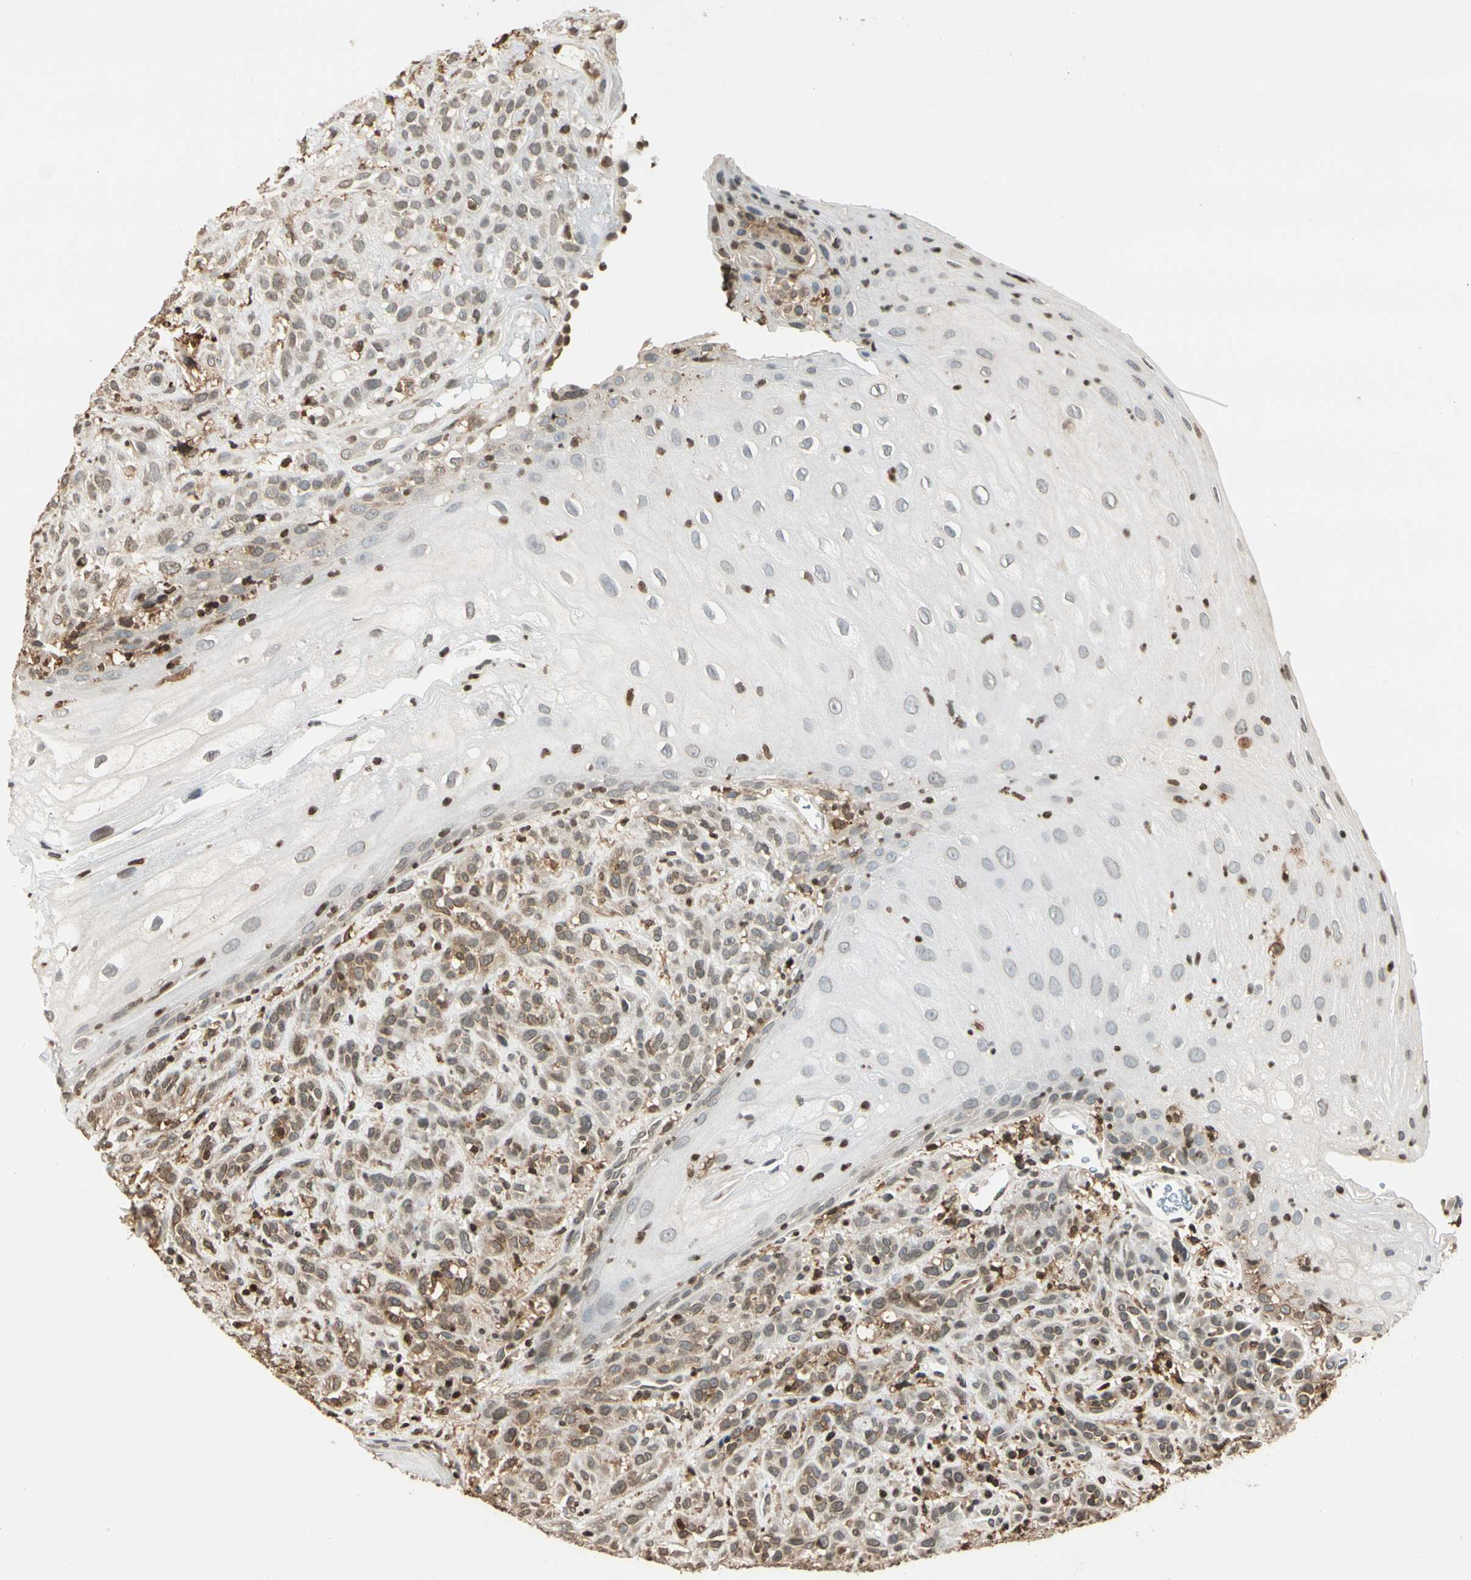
{"staining": {"intensity": "weak", "quantity": ">75%", "location": "cytoplasmic/membranous,nuclear"}, "tissue": "head and neck cancer", "cell_type": "Tumor cells", "image_type": "cancer", "snomed": [{"axis": "morphology", "description": "Normal tissue, NOS"}, {"axis": "morphology", "description": "Squamous cell carcinoma, NOS"}, {"axis": "topography", "description": "Cartilage tissue"}, {"axis": "topography", "description": "Head-Neck"}], "caption": "Tumor cells reveal low levels of weak cytoplasmic/membranous and nuclear expression in about >75% of cells in human head and neck cancer. The staining is performed using DAB (3,3'-diaminobenzidine) brown chromogen to label protein expression. The nuclei are counter-stained blue using hematoxylin.", "gene": "FER", "patient": {"sex": "male", "age": 62}}